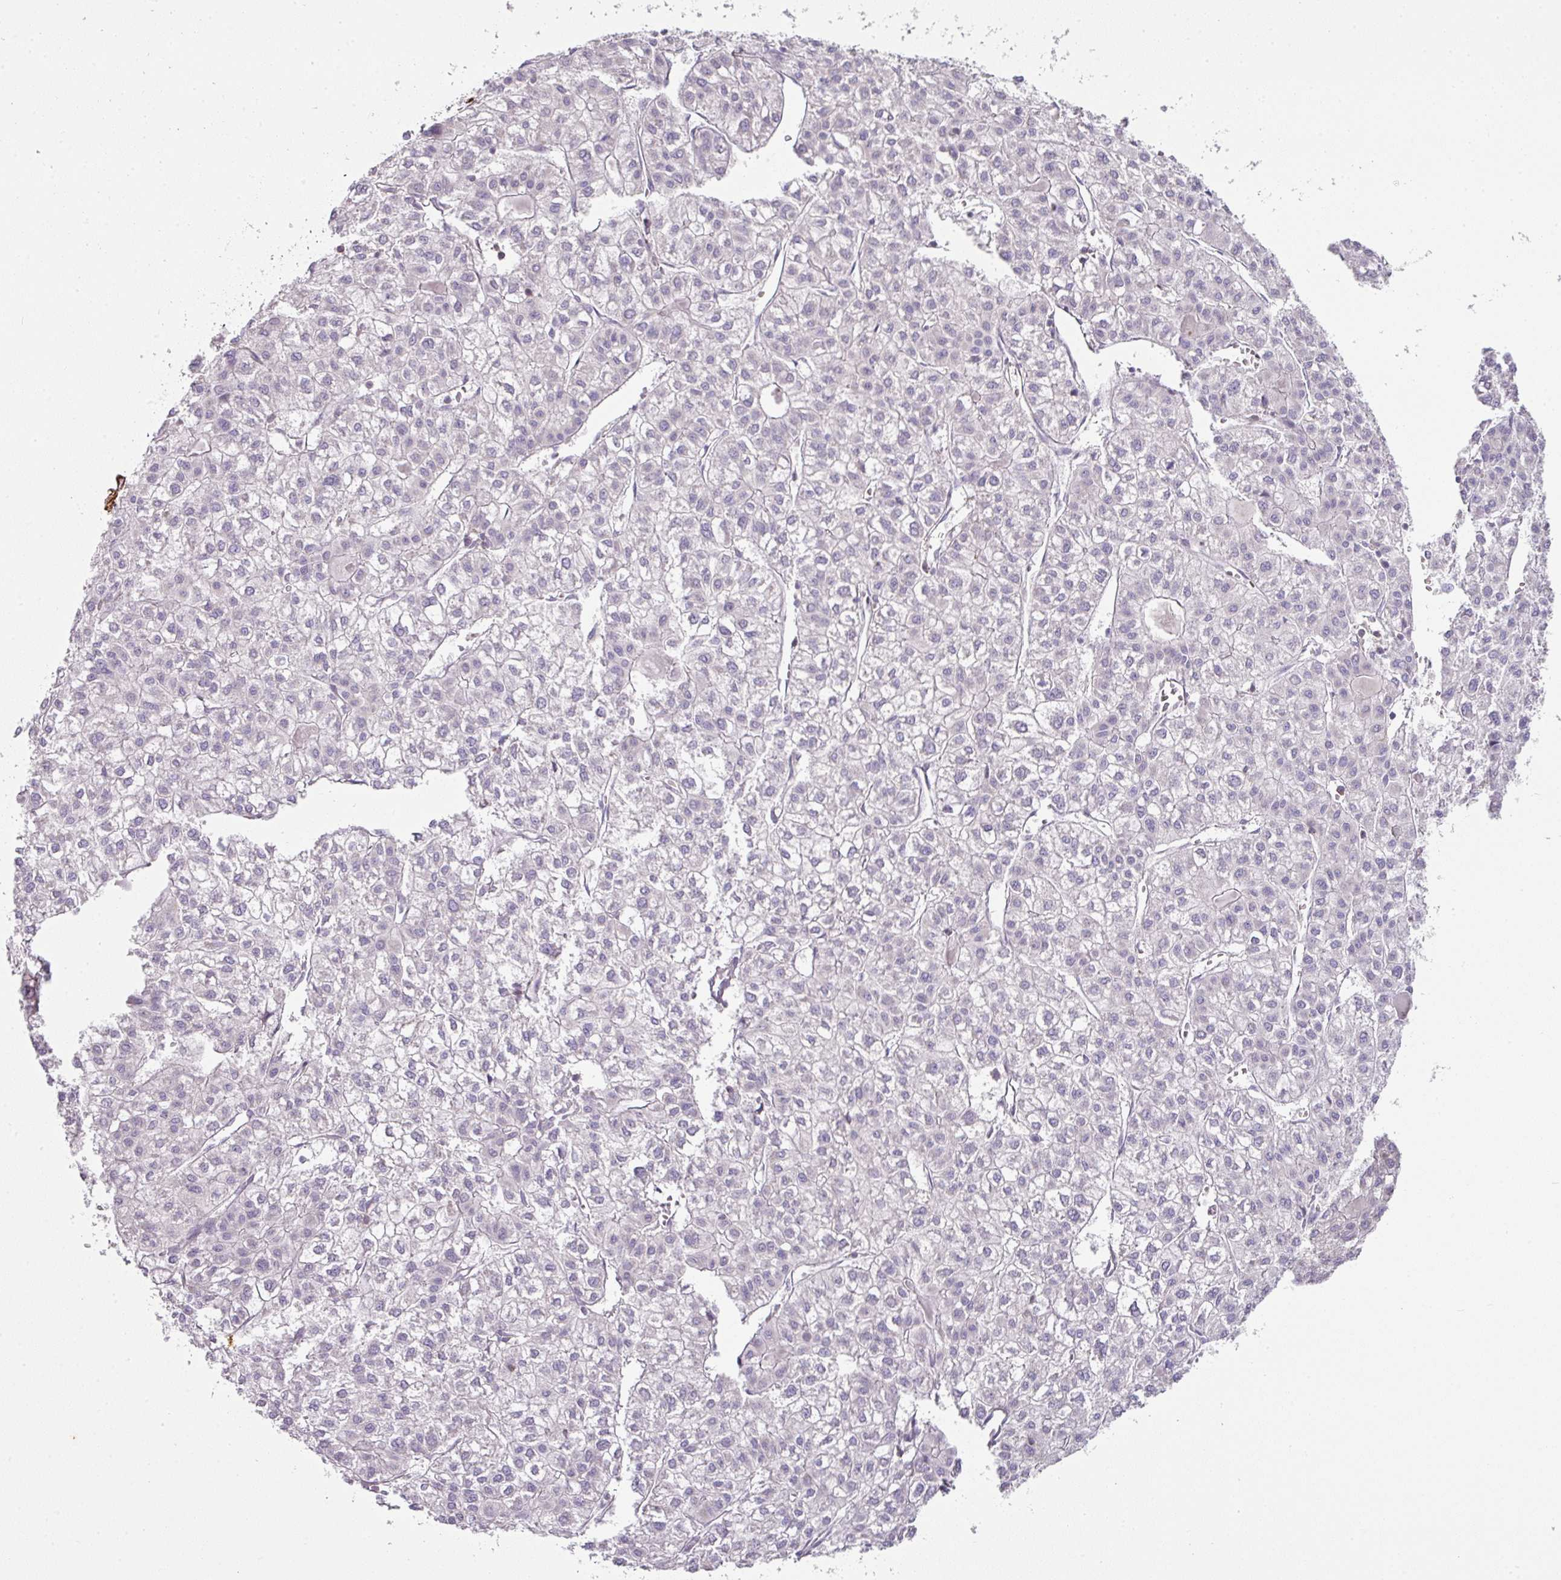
{"staining": {"intensity": "negative", "quantity": "none", "location": "none"}, "tissue": "liver cancer", "cell_type": "Tumor cells", "image_type": "cancer", "snomed": [{"axis": "morphology", "description": "Carcinoma, Hepatocellular, NOS"}, {"axis": "topography", "description": "Liver"}], "caption": "Immunohistochemistry (IHC) histopathology image of neoplastic tissue: human hepatocellular carcinoma (liver) stained with DAB exhibits no significant protein staining in tumor cells.", "gene": "ANKRD18A", "patient": {"sex": "female", "age": 43}}